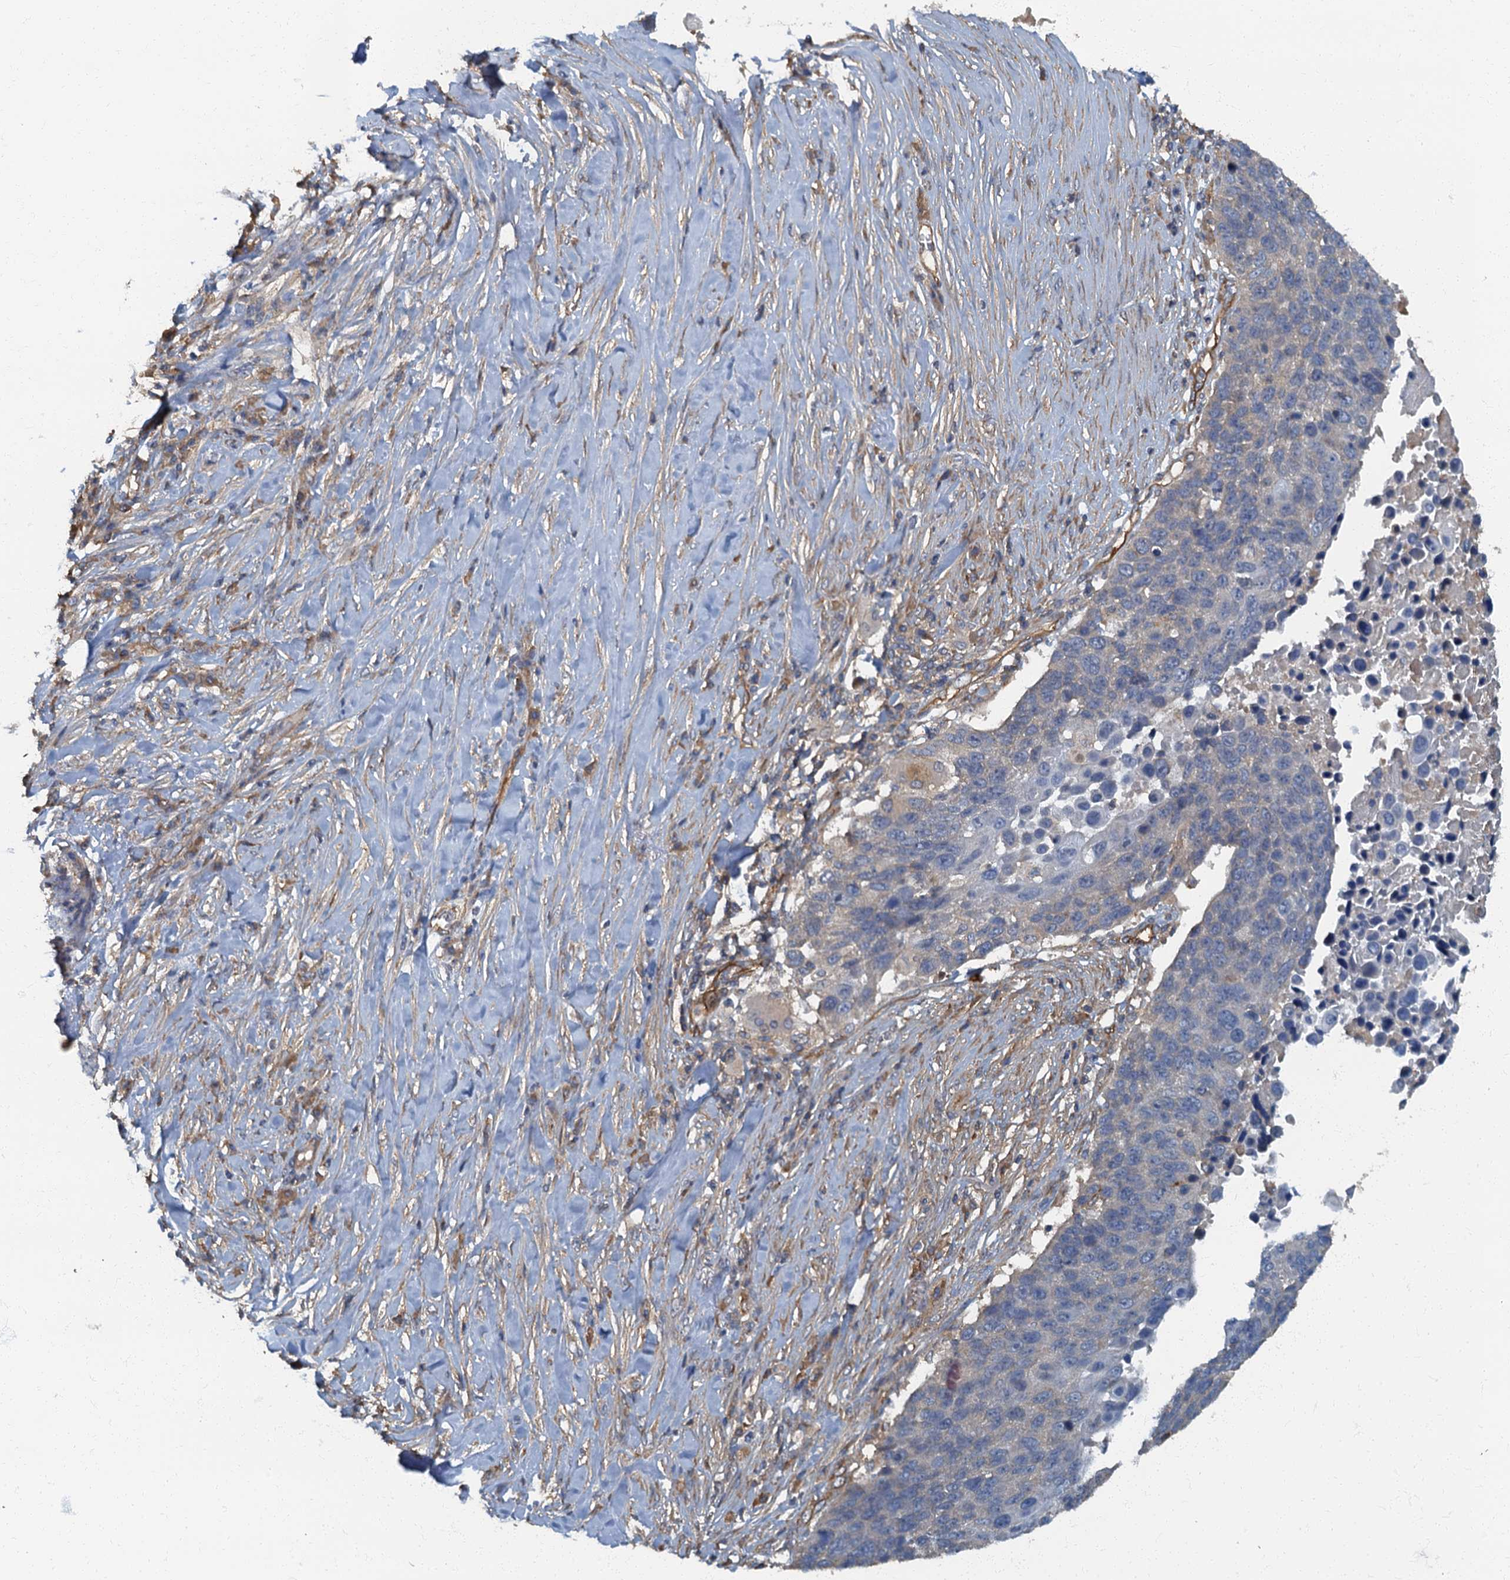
{"staining": {"intensity": "negative", "quantity": "none", "location": "none"}, "tissue": "lung cancer", "cell_type": "Tumor cells", "image_type": "cancer", "snomed": [{"axis": "morphology", "description": "Normal tissue, NOS"}, {"axis": "morphology", "description": "Squamous cell carcinoma, NOS"}, {"axis": "topography", "description": "Lymph node"}, {"axis": "topography", "description": "Lung"}], "caption": "Immunohistochemical staining of human lung squamous cell carcinoma reveals no significant positivity in tumor cells.", "gene": "ARL11", "patient": {"sex": "male", "age": 66}}